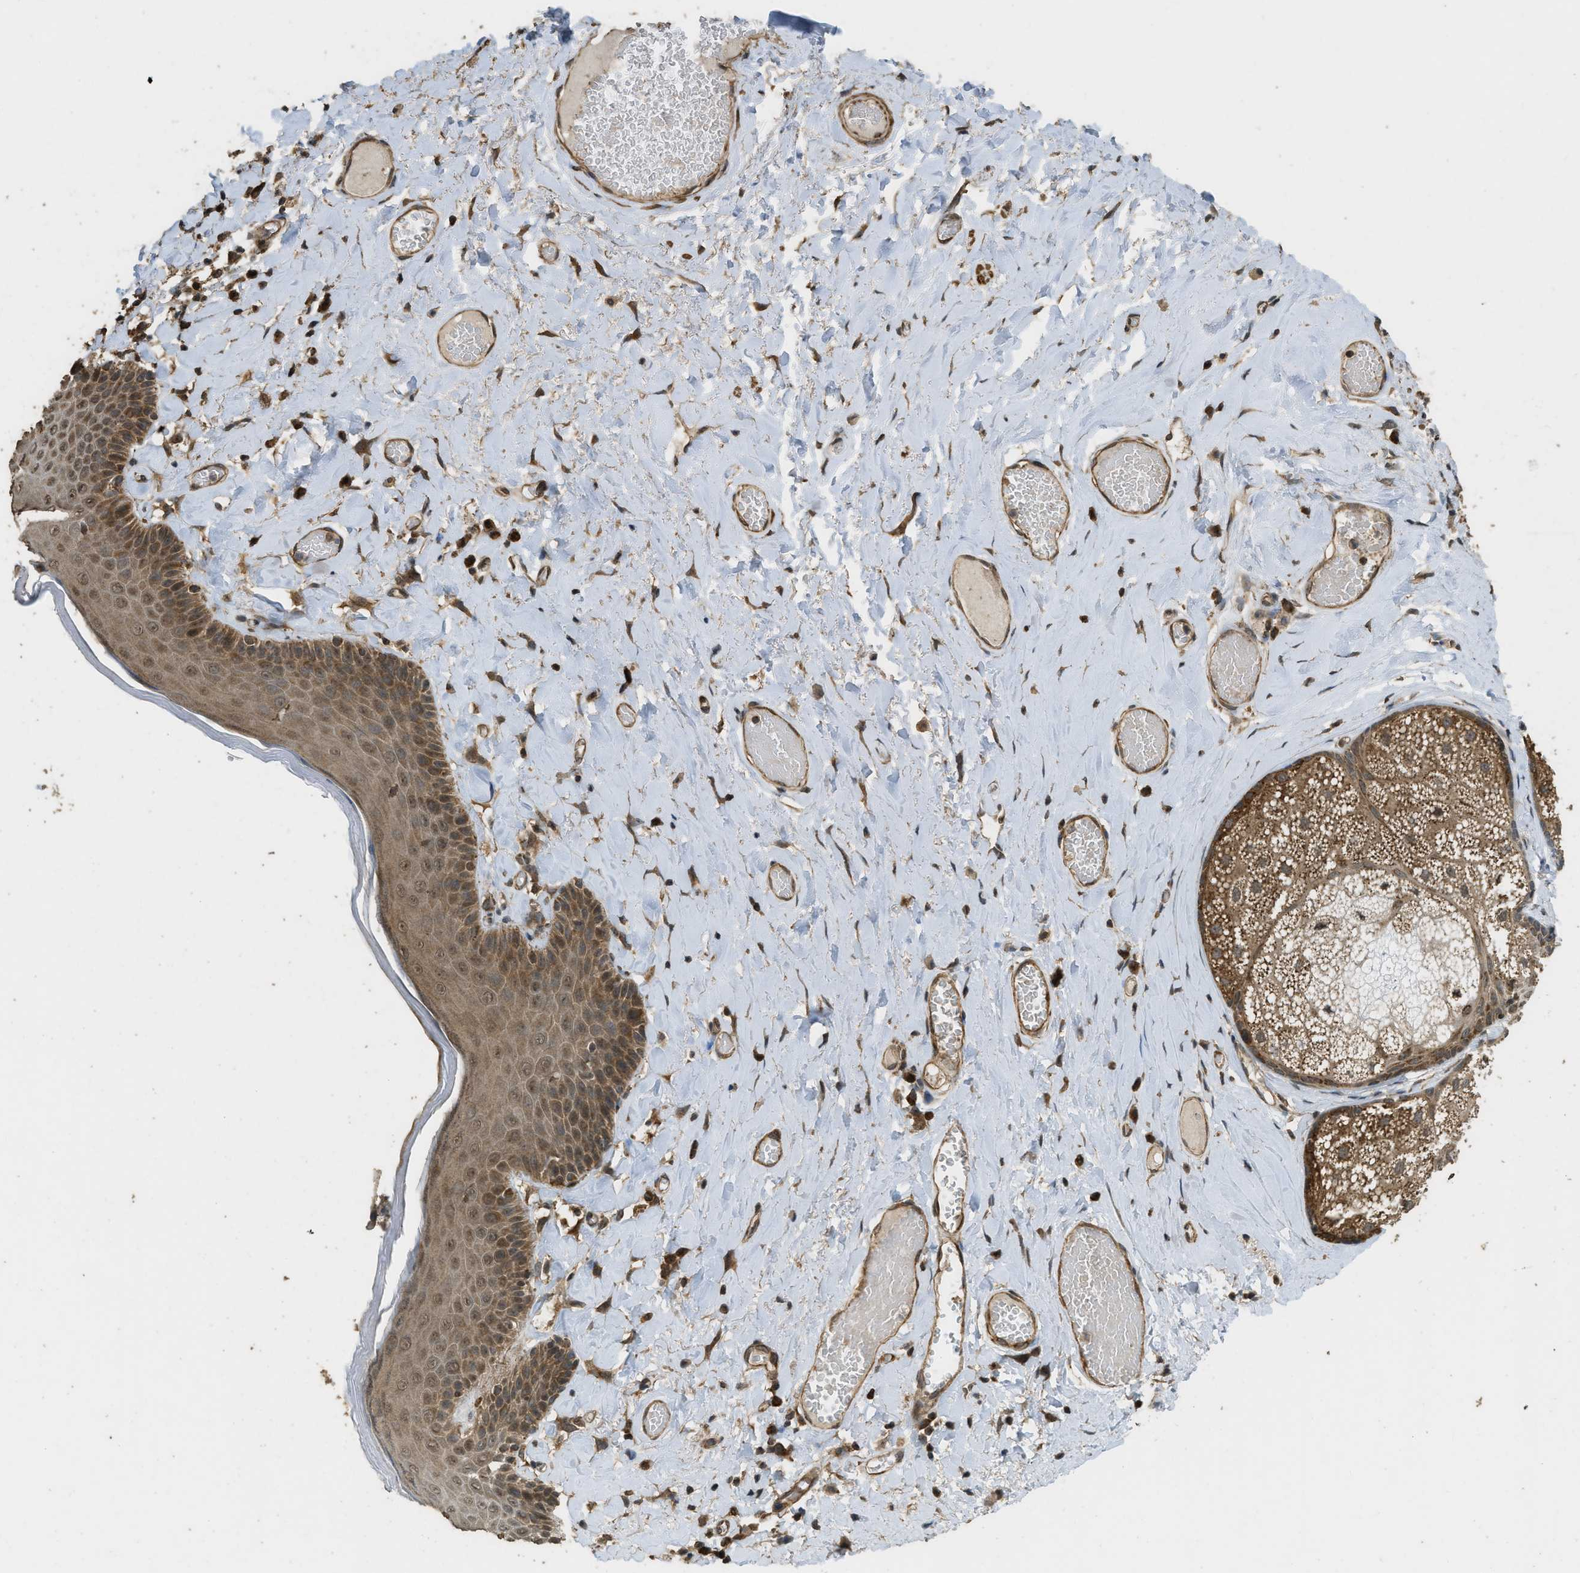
{"staining": {"intensity": "moderate", "quantity": ">75%", "location": "cytoplasmic/membranous,nuclear"}, "tissue": "skin", "cell_type": "Epidermal cells", "image_type": "normal", "snomed": [{"axis": "morphology", "description": "Normal tissue, NOS"}, {"axis": "topography", "description": "Anal"}], "caption": "Approximately >75% of epidermal cells in benign skin exhibit moderate cytoplasmic/membranous,nuclear protein expression as visualized by brown immunohistochemical staining.", "gene": "CTPS1", "patient": {"sex": "male", "age": 69}}